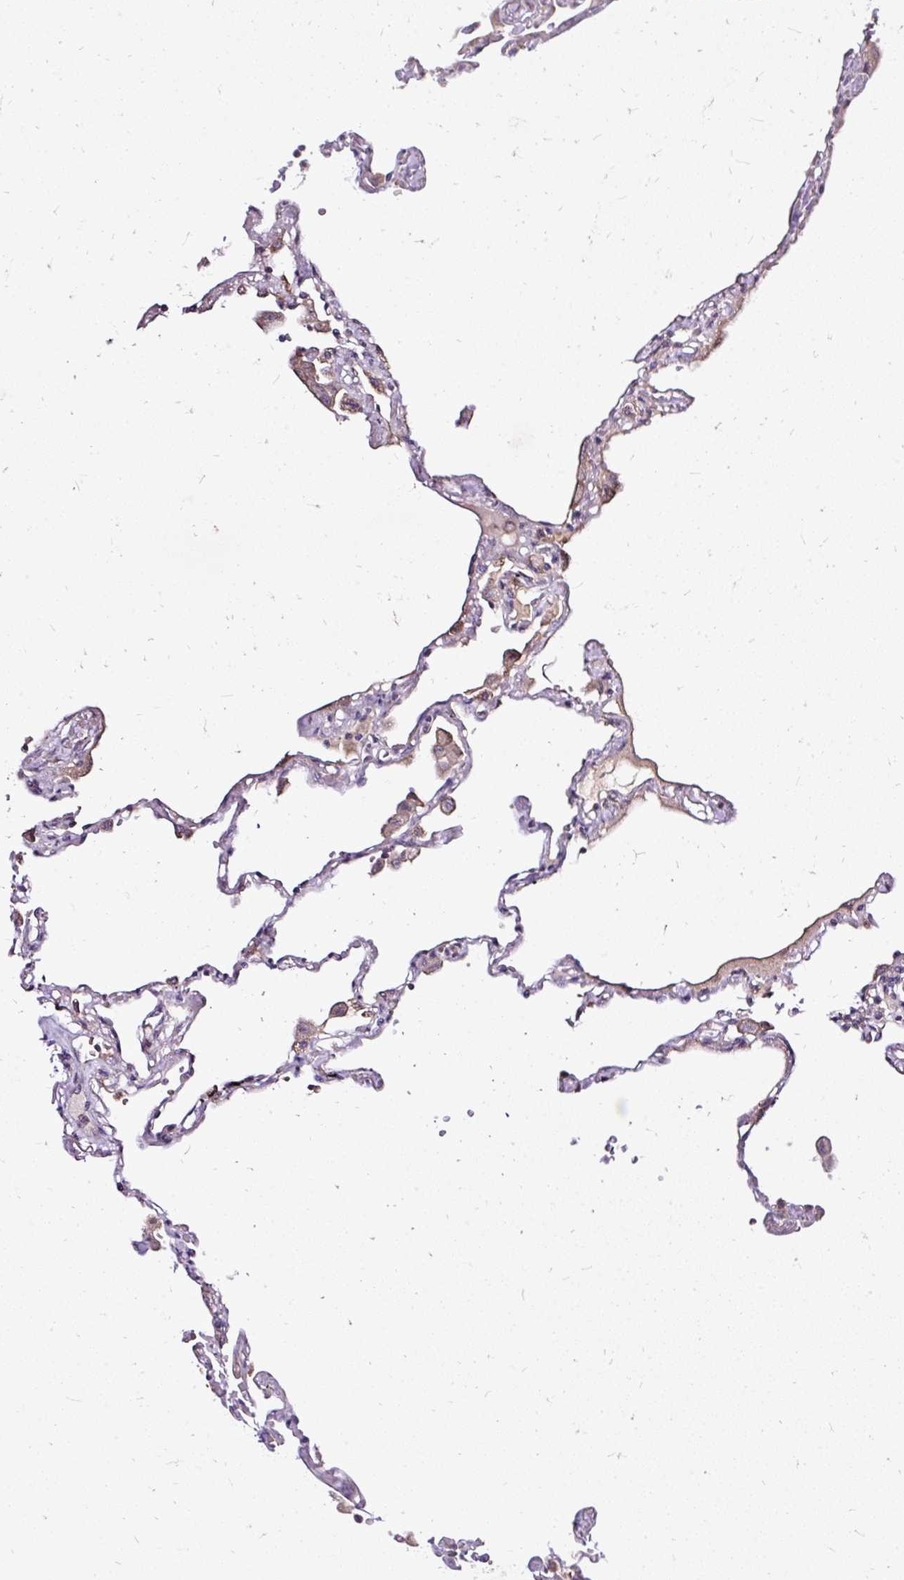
{"staining": {"intensity": "negative", "quantity": "none", "location": "none"}, "tissue": "lung", "cell_type": "Alveolar cells", "image_type": "normal", "snomed": [{"axis": "morphology", "description": "Normal tissue, NOS"}, {"axis": "topography", "description": "Lung"}], "caption": "Immunohistochemistry (IHC) micrograph of unremarkable lung: human lung stained with DAB (3,3'-diaminobenzidine) demonstrates no significant protein positivity in alveolar cells.", "gene": "SEC63", "patient": {"sex": "female", "age": 67}}